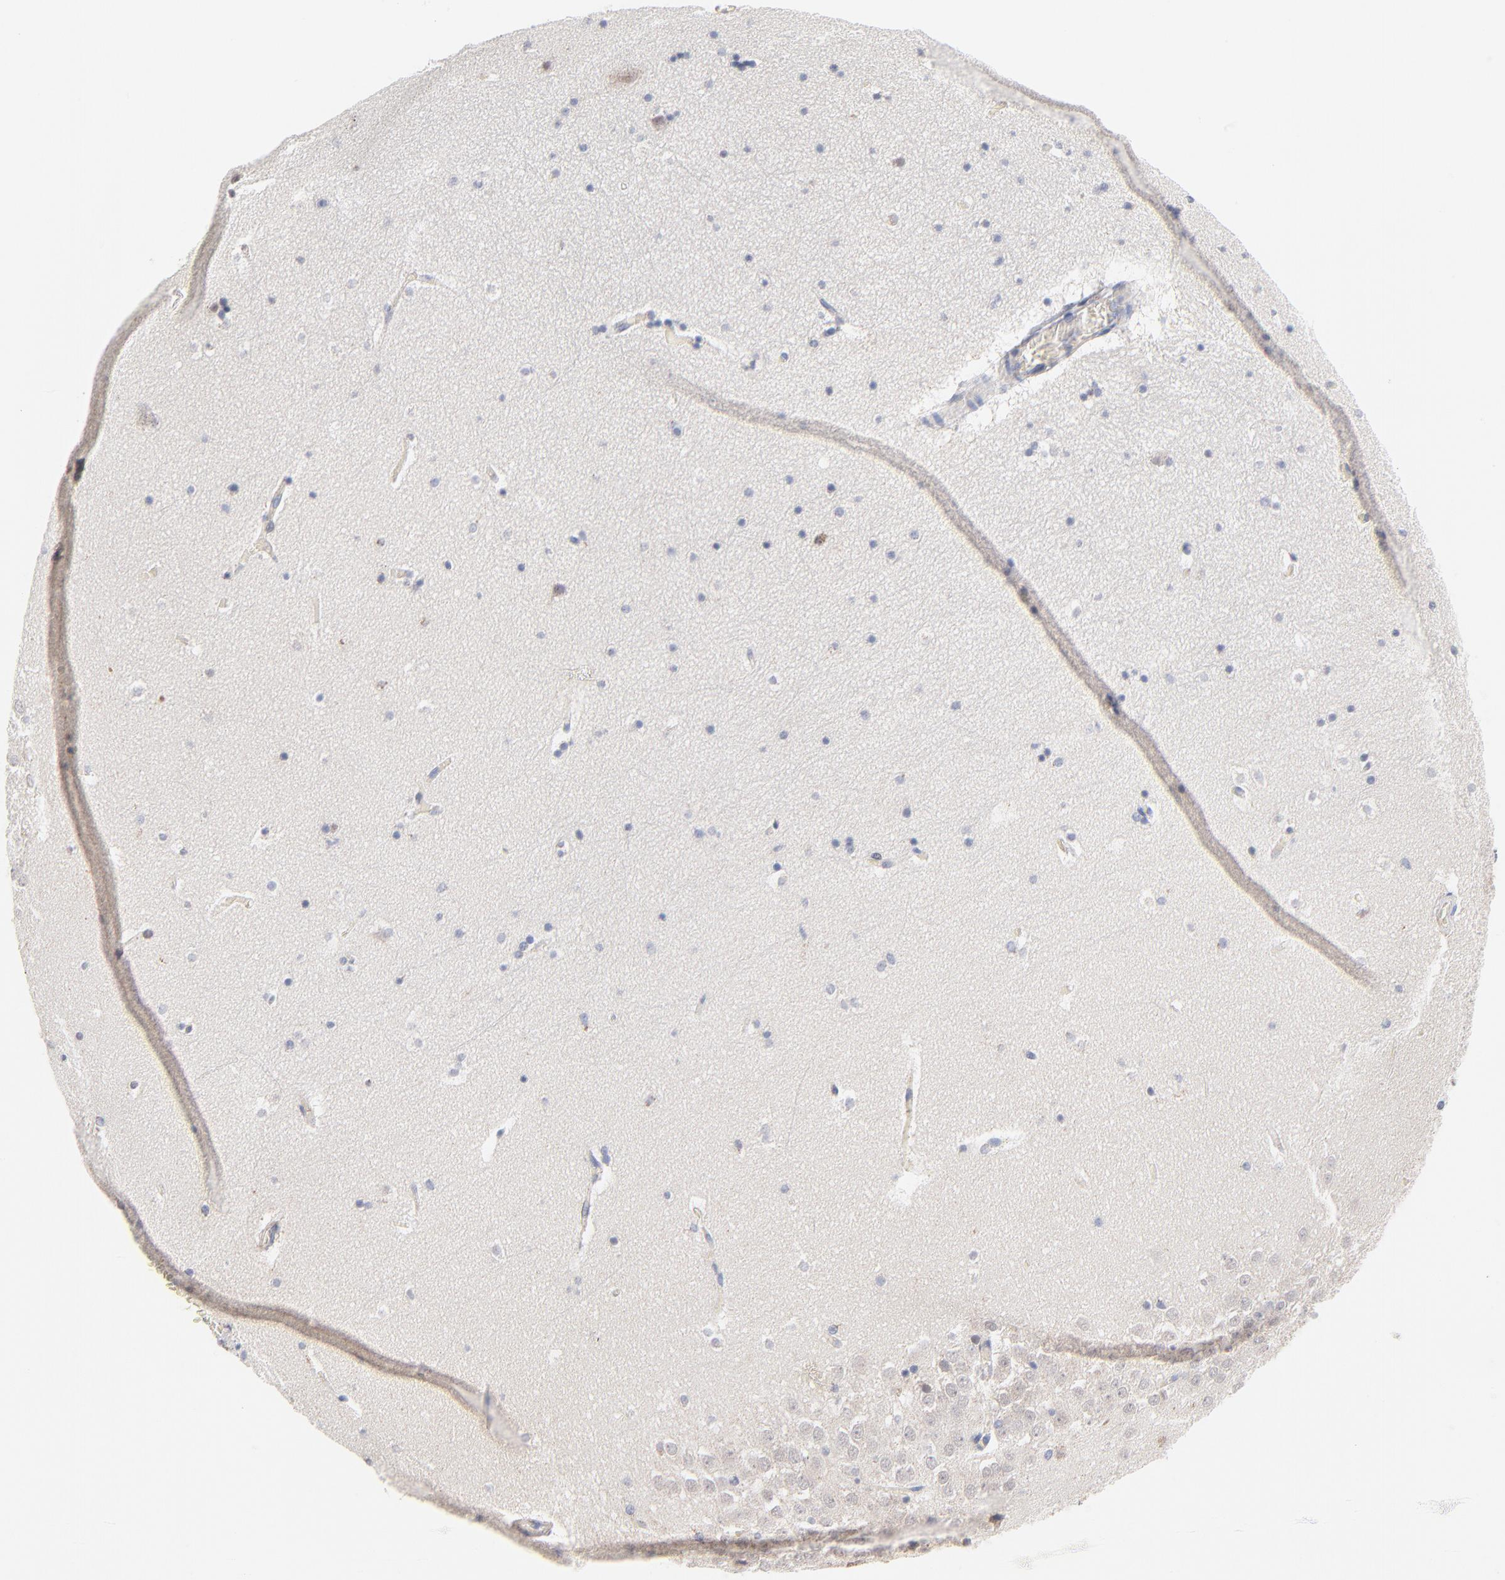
{"staining": {"intensity": "weak", "quantity": "<25%", "location": "cytoplasmic/membranous"}, "tissue": "hippocampus", "cell_type": "Glial cells", "image_type": "normal", "snomed": [{"axis": "morphology", "description": "Normal tissue, NOS"}, {"axis": "topography", "description": "Hippocampus"}], "caption": "Human hippocampus stained for a protein using IHC shows no positivity in glial cells.", "gene": "MRPL58", "patient": {"sex": "male", "age": 45}}